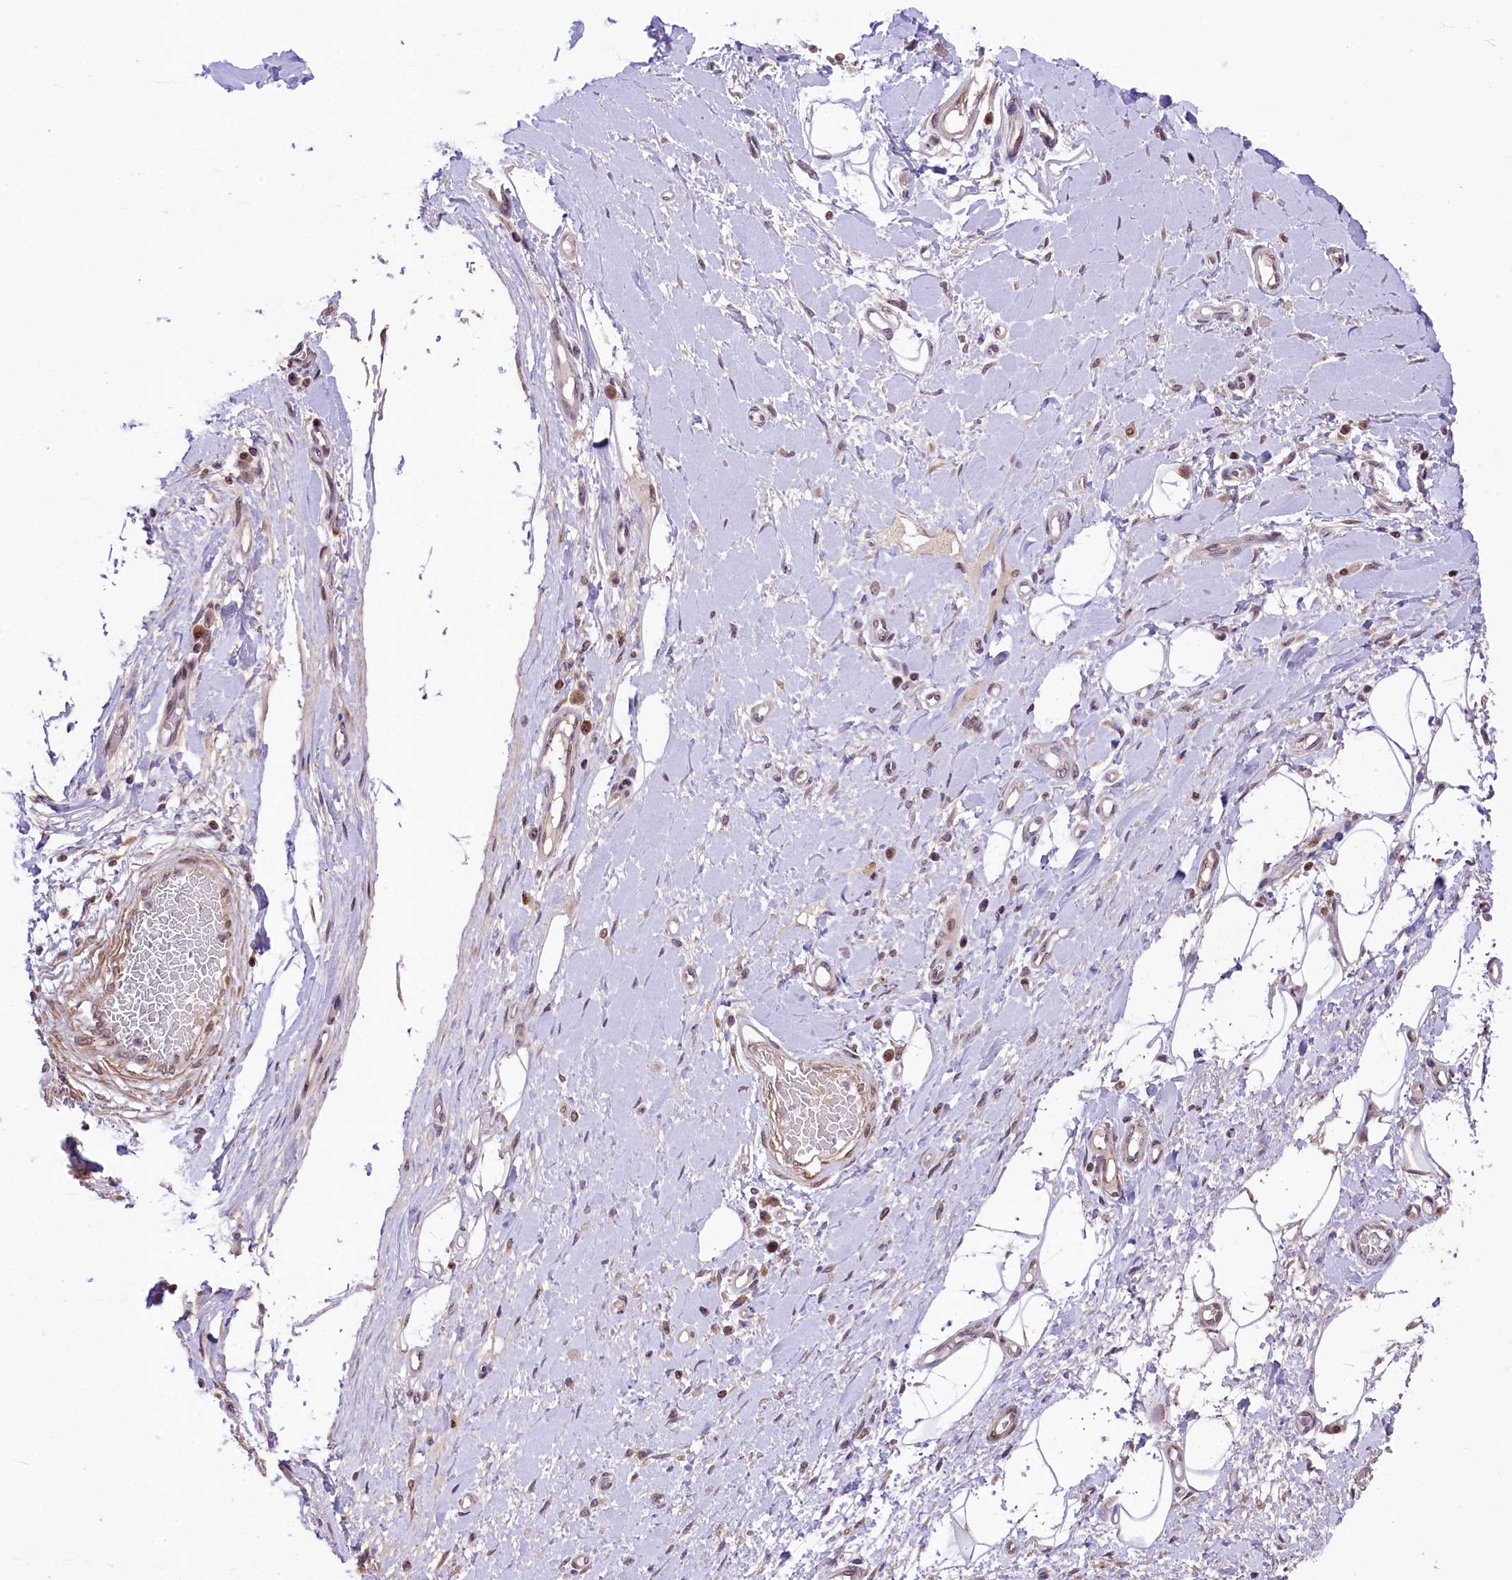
{"staining": {"intensity": "negative", "quantity": "none", "location": "none"}, "tissue": "adipose tissue", "cell_type": "Adipocytes", "image_type": "normal", "snomed": [{"axis": "morphology", "description": "Normal tissue, NOS"}, {"axis": "morphology", "description": "Adenocarcinoma, NOS"}, {"axis": "topography", "description": "Esophagus"}, {"axis": "topography", "description": "Stomach, upper"}, {"axis": "topography", "description": "Peripheral nerve tissue"}], "caption": "The immunohistochemistry micrograph has no significant staining in adipocytes of adipose tissue. The staining was performed using DAB to visualize the protein expression in brown, while the nuclei were stained in blue with hematoxylin (Magnification: 20x).", "gene": "RBBP8", "patient": {"sex": "male", "age": 62}}